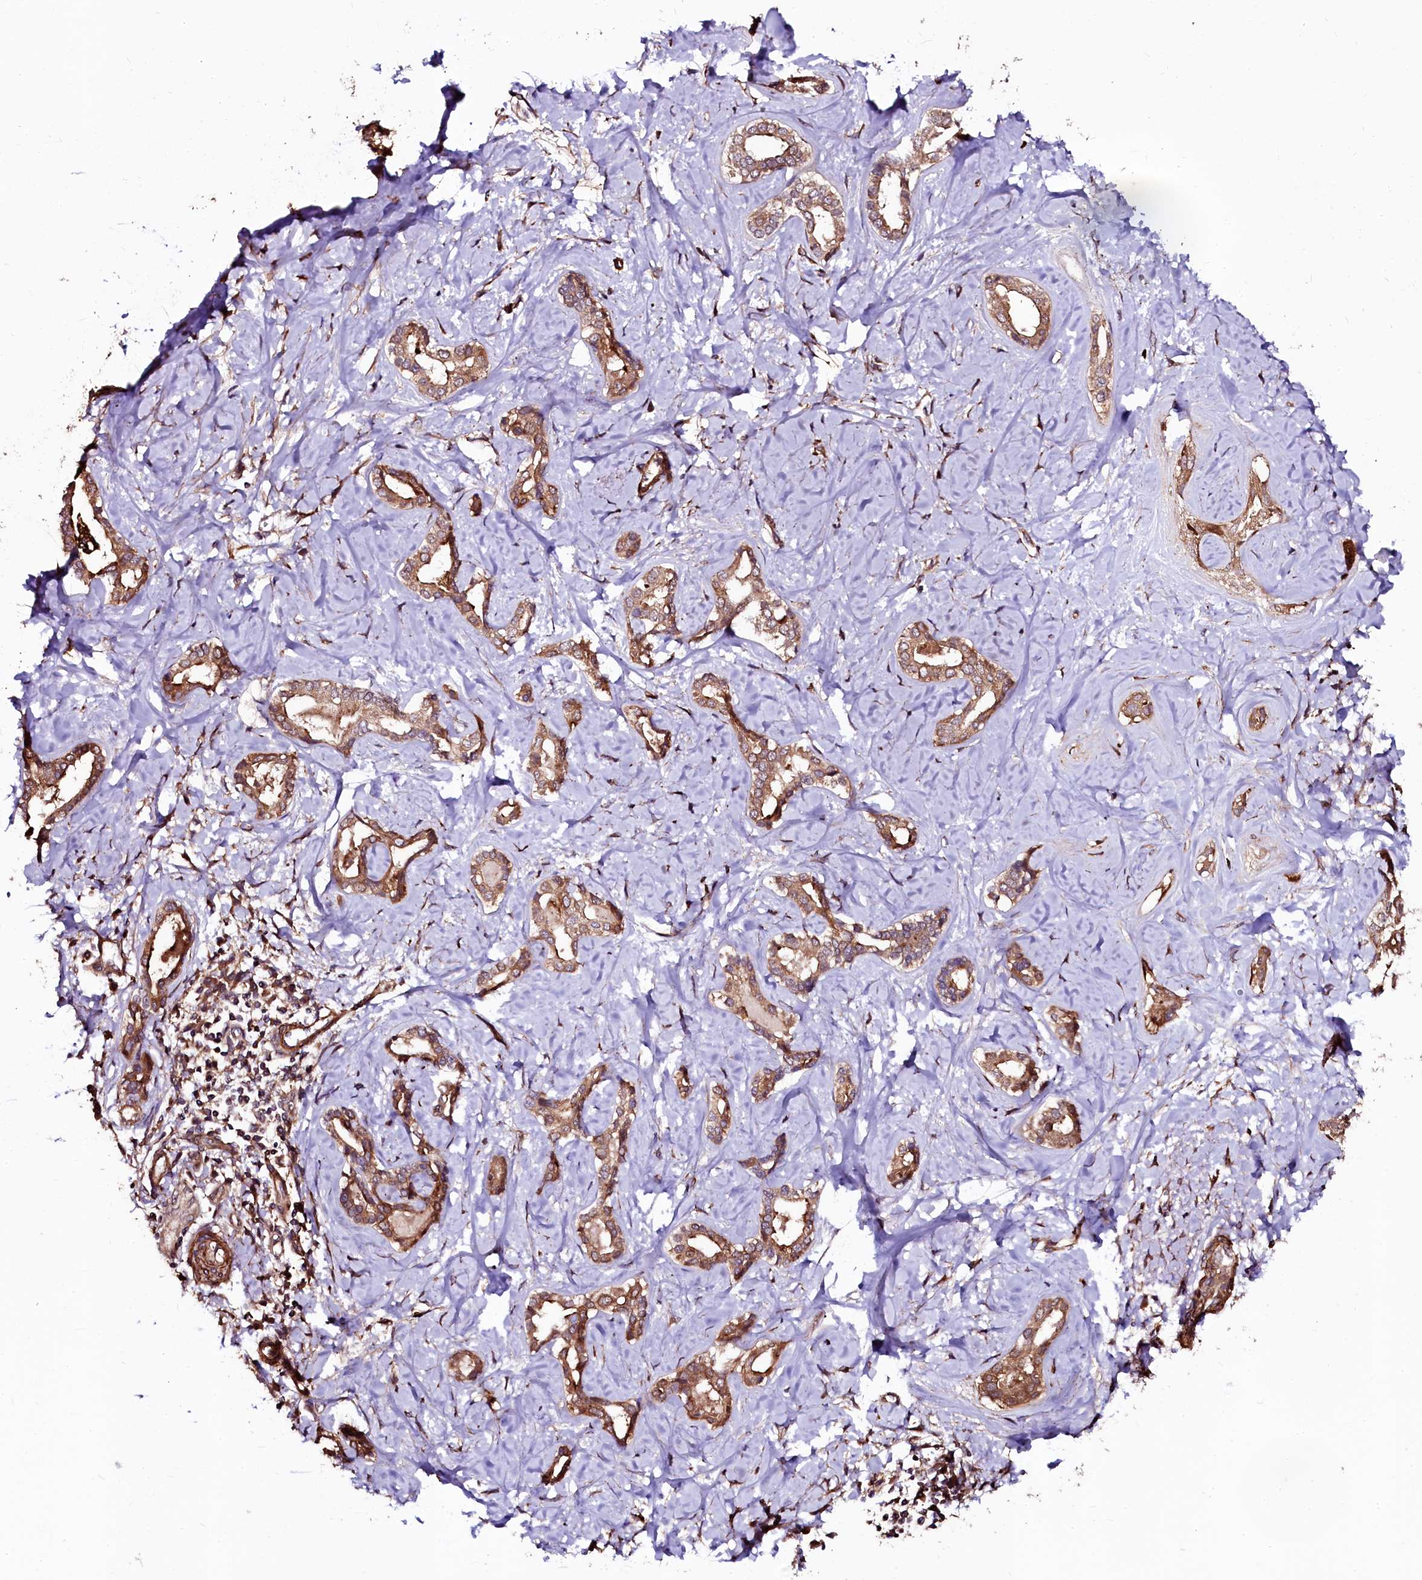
{"staining": {"intensity": "moderate", "quantity": ">75%", "location": "cytoplasmic/membranous"}, "tissue": "liver cancer", "cell_type": "Tumor cells", "image_type": "cancer", "snomed": [{"axis": "morphology", "description": "Carcinoma, Hepatocellular, NOS"}, {"axis": "topography", "description": "Liver"}], "caption": "Moderate cytoplasmic/membranous staining is seen in approximately >75% of tumor cells in liver cancer (hepatocellular carcinoma).", "gene": "N4BP1", "patient": {"sex": "female", "age": 73}}